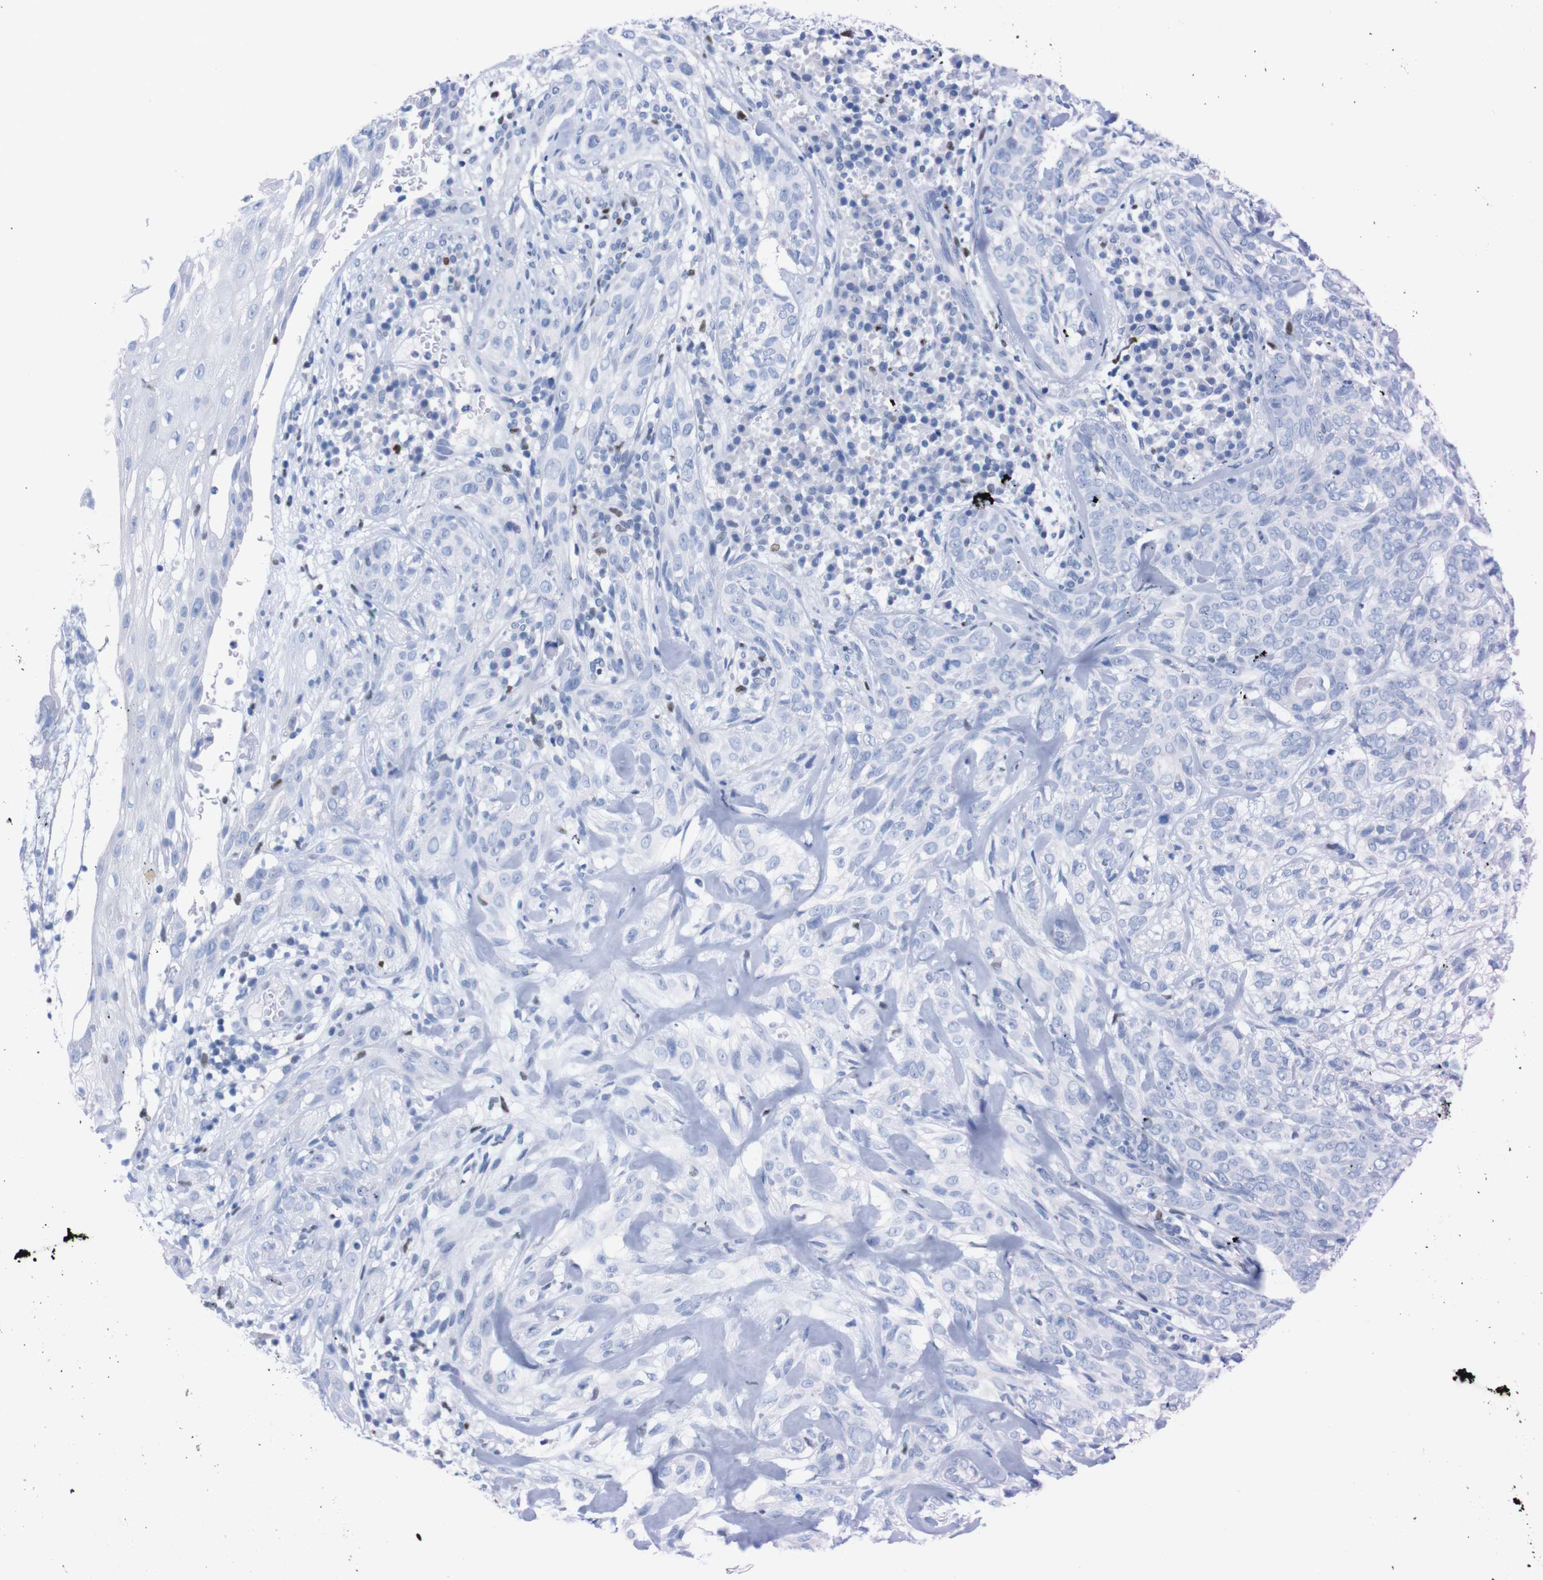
{"staining": {"intensity": "negative", "quantity": "none", "location": "none"}, "tissue": "skin cancer", "cell_type": "Tumor cells", "image_type": "cancer", "snomed": [{"axis": "morphology", "description": "Basal cell carcinoma"}, {"axis": "topography", "description": "Skin"}], "caption": "A micrograph of skin basal cell carcinoma stained for a protein displays no brown staining in tumor cells.", "gene": "P2RY12", "patient": {"sex": "male", "age": 72}}